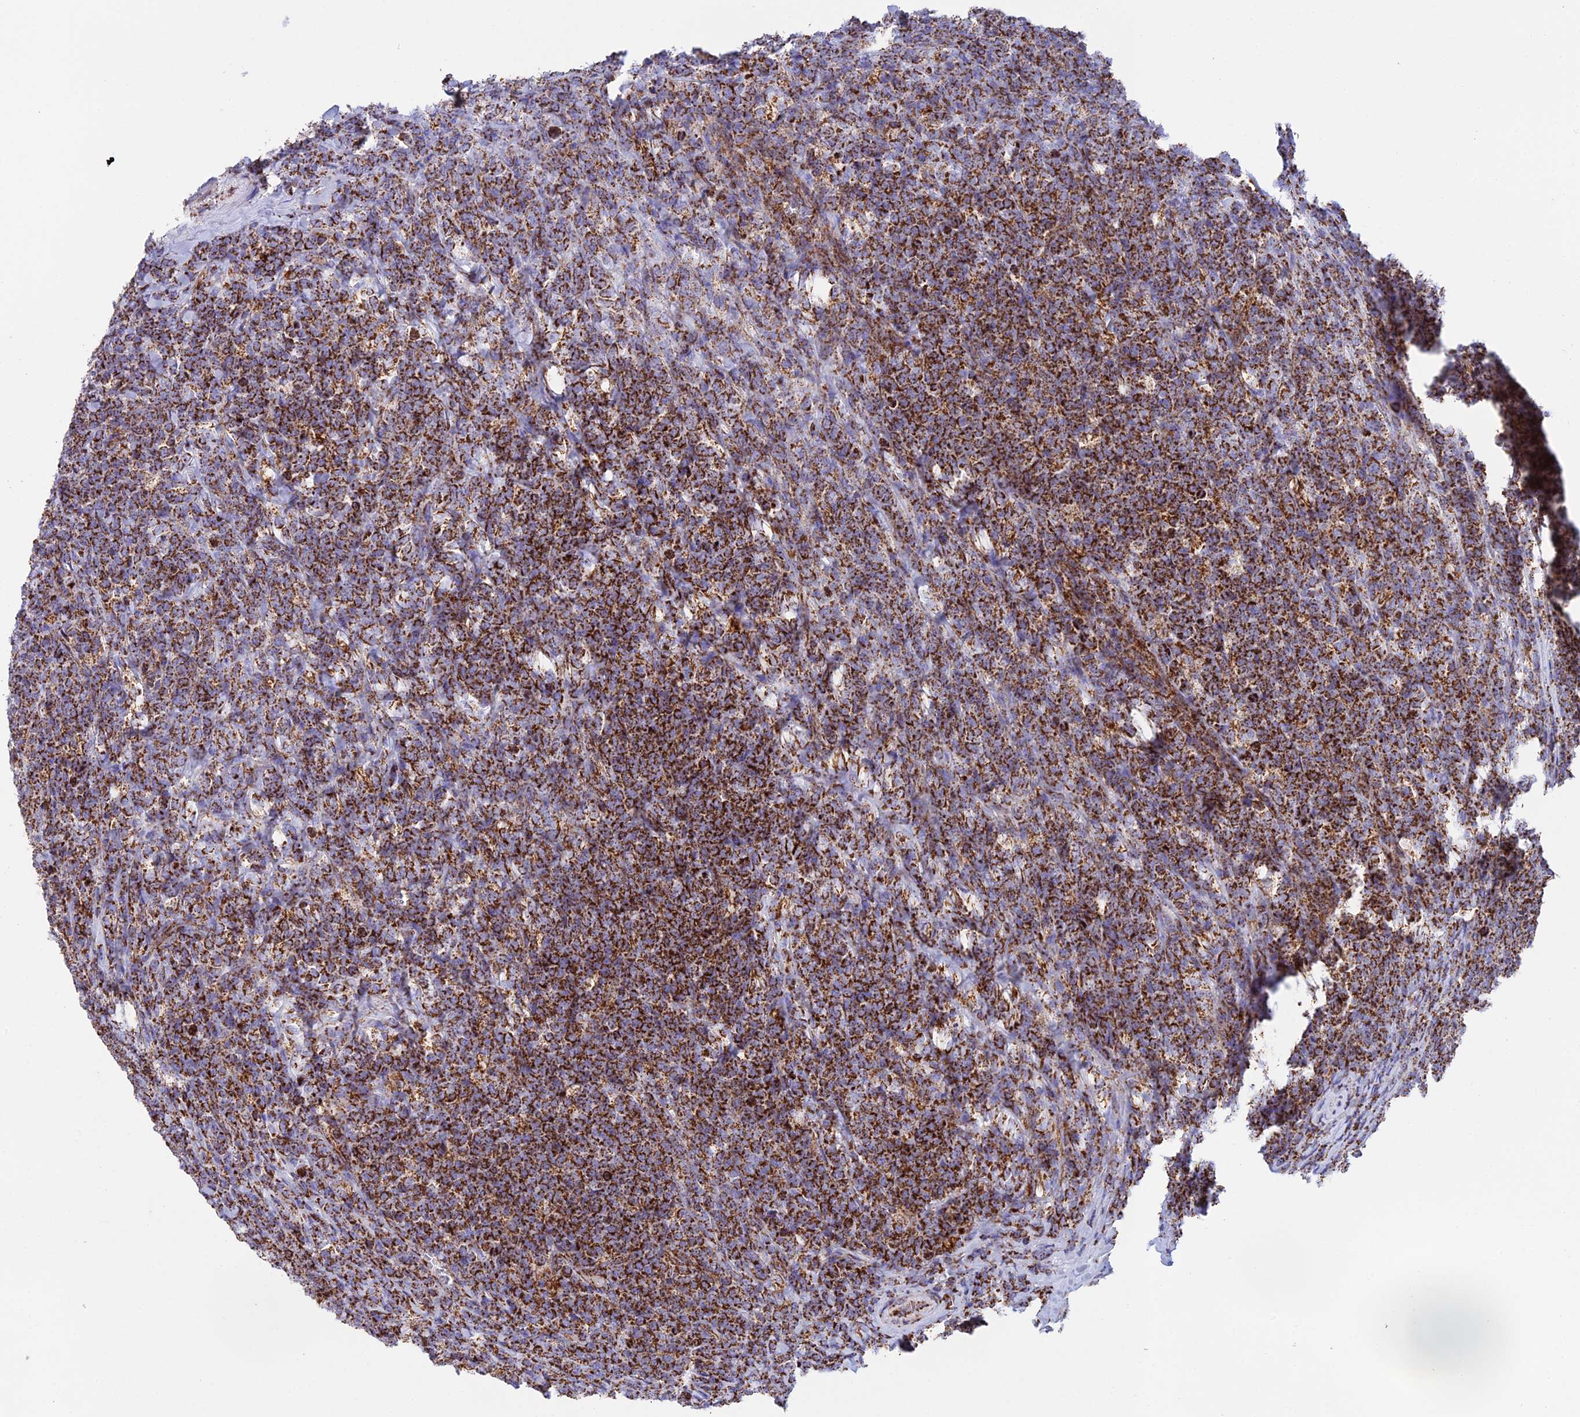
{"staining": {"intensity": "strong", "quantity": "25%-75%", "location": "cytoplasmic/membranous"}, "tissue": "lymphoma", "cell_type": "Tumor cells", "image_type": "cancer", "snomed": [{"axis": "morphology", "description": "Malignant lymphoma, non-Hodgkin's type, High grade"}, {"axis": "topography", "description": "Small intestine"}], "caption": "IHC micrograph of lymphoma stained for a protein (brown), which demonstrates high levels of strong cytoplasmic/membranous positivity in approximately 25%-75% of tumor cells.", "gene": "CHCHD3", "patient": {"sex": "male", "age": 8}}